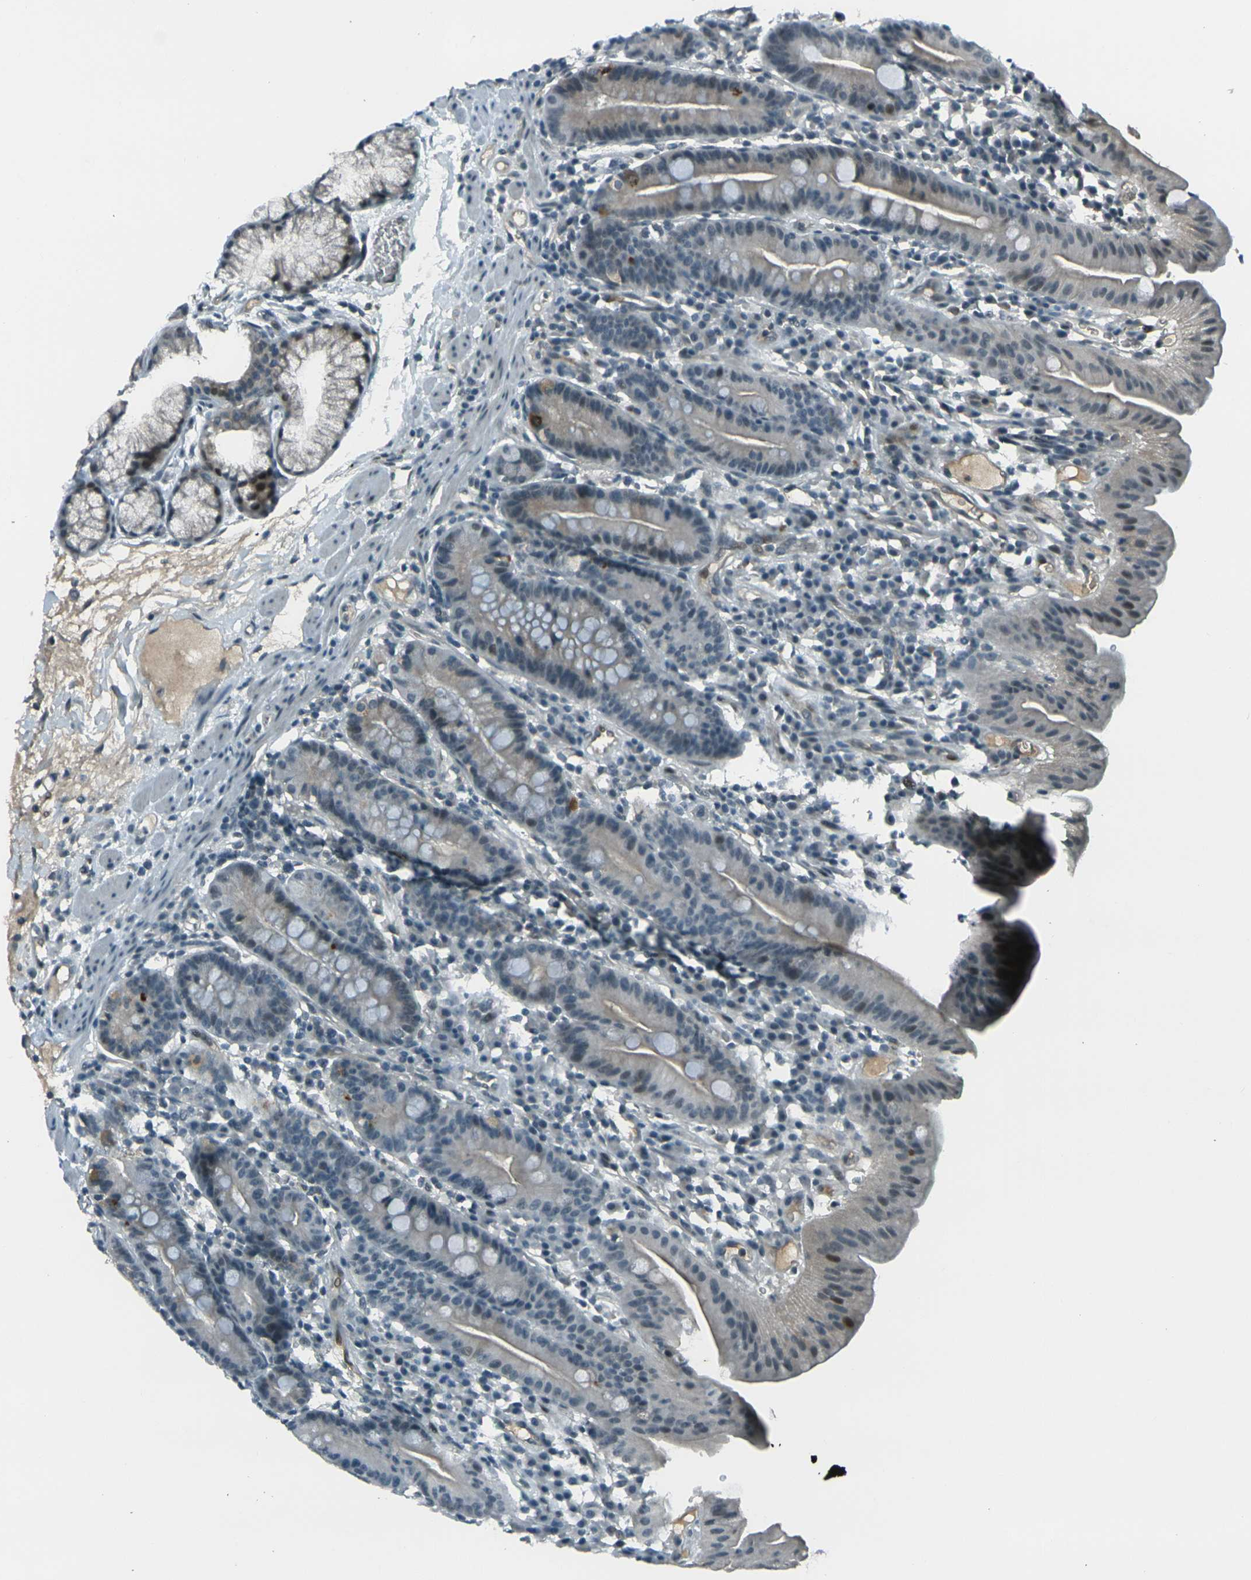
{"staining": {"intensity": "moderate", "quantity": "25%-75%", "location": "cytoplasmic/membranous"}, "tissue": "duodenum", "cell_type": "Glandular cells", "image_type": "normal", "snomed": [{"axis": "morphology", "description": "Normal tissue, NOS"}, {"axis": "topography", "description": "Duodenum"}], "caption": "Protein analysis of normal duodenum exhibits moderate cytoplasmic/membranous positivity in approximately 25%-75% of glandular cells.", "gene": "GPR19", "patient": {"sex": "male", "age": 50}}